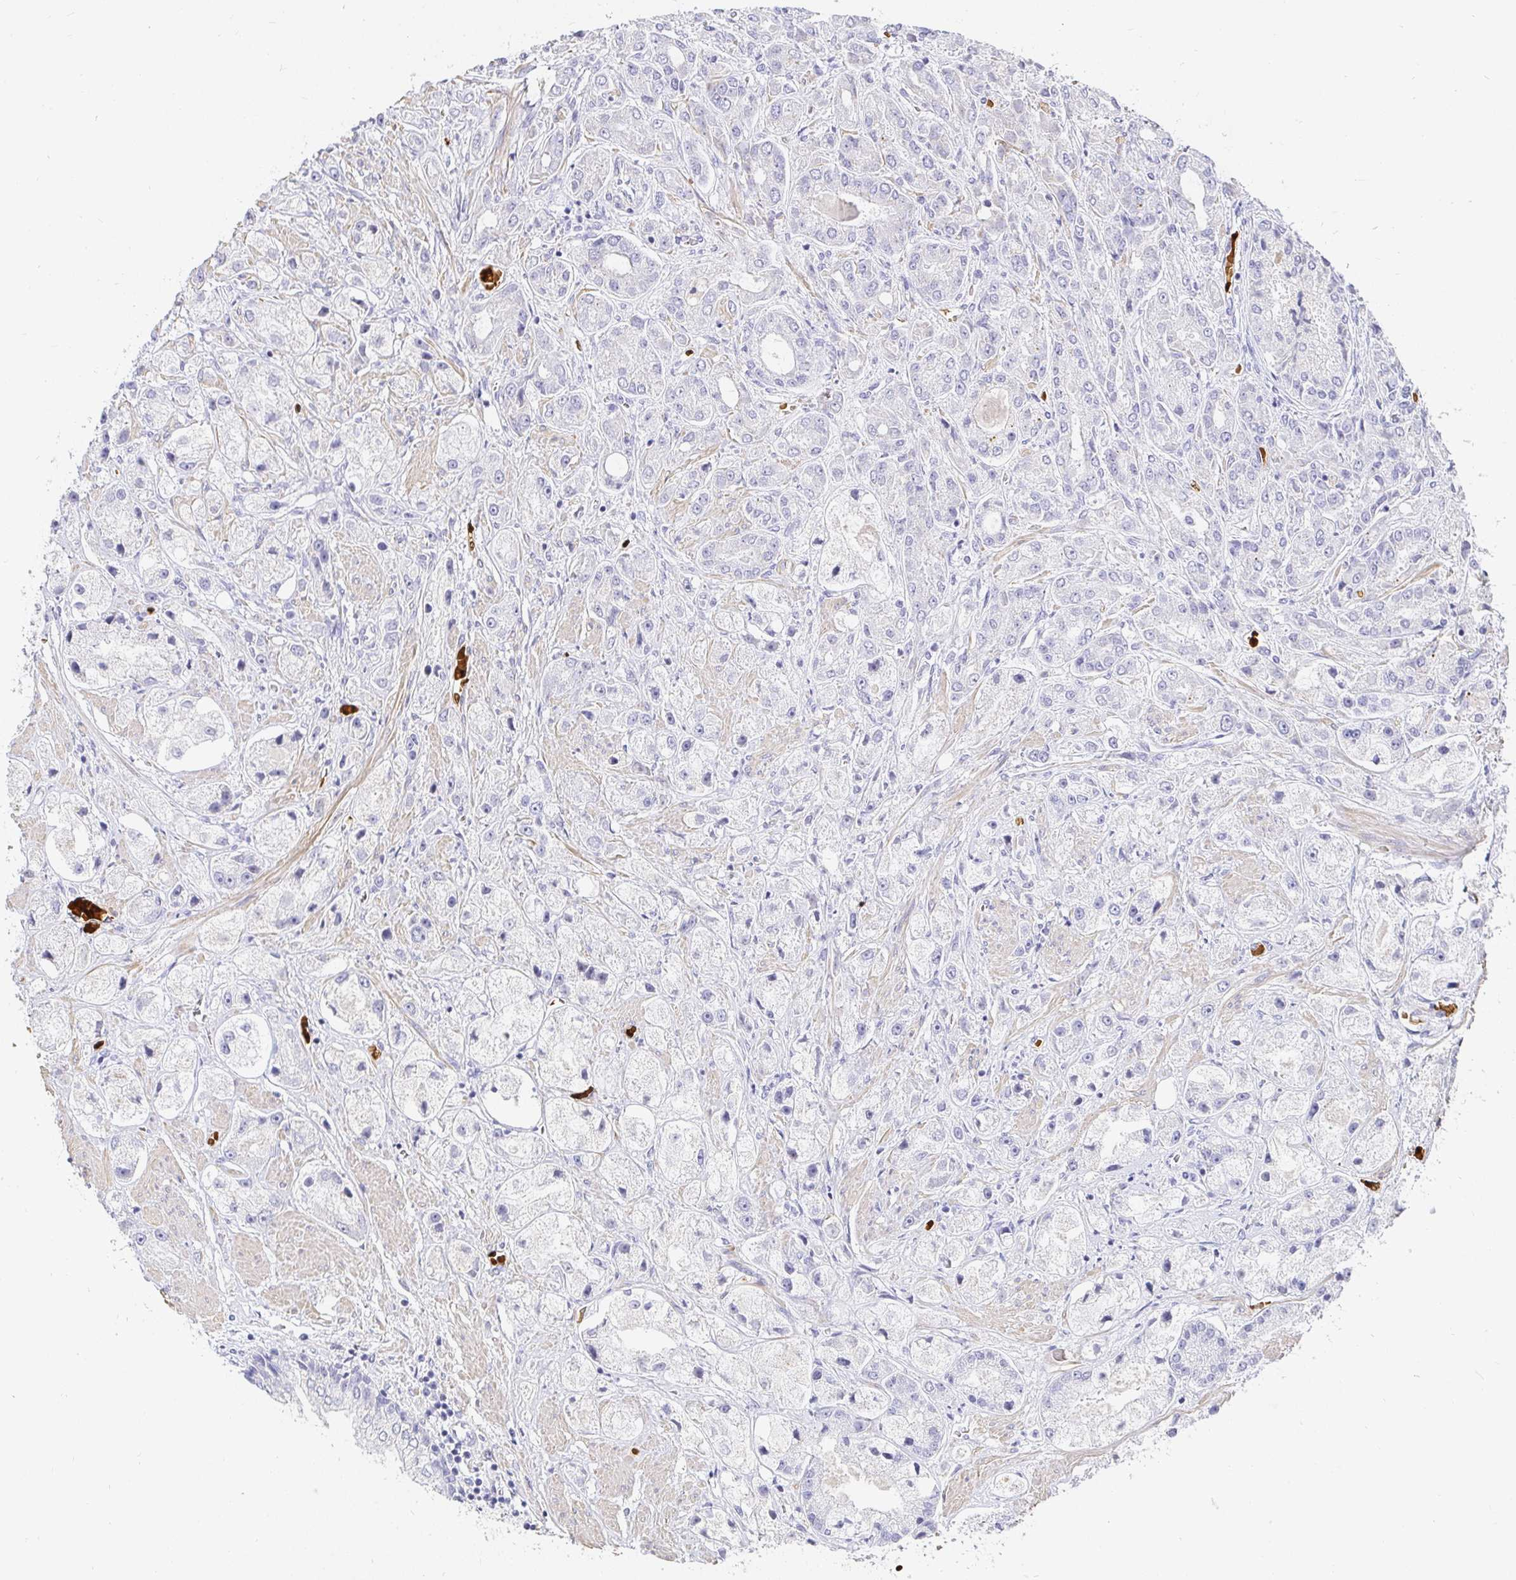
{"staining": {"intensity": "negative", "quantity": "none", "location": "none"}, "tissue": "prostate cancer", "cell_type": "Tumor cells", "image_type": "cancer", "snomed": [{"axis": "morphology", "description": "Adenocarcinoma, High grade"}, {"axis": "topography", "description": "Prostate"}], "caption": "Protein analysis of high-grade adenocarcinoma (prostate) shows no significant staining in tumor cells.", "gene": "FGF21", "patient": {"sex": "male", "age": 67}}